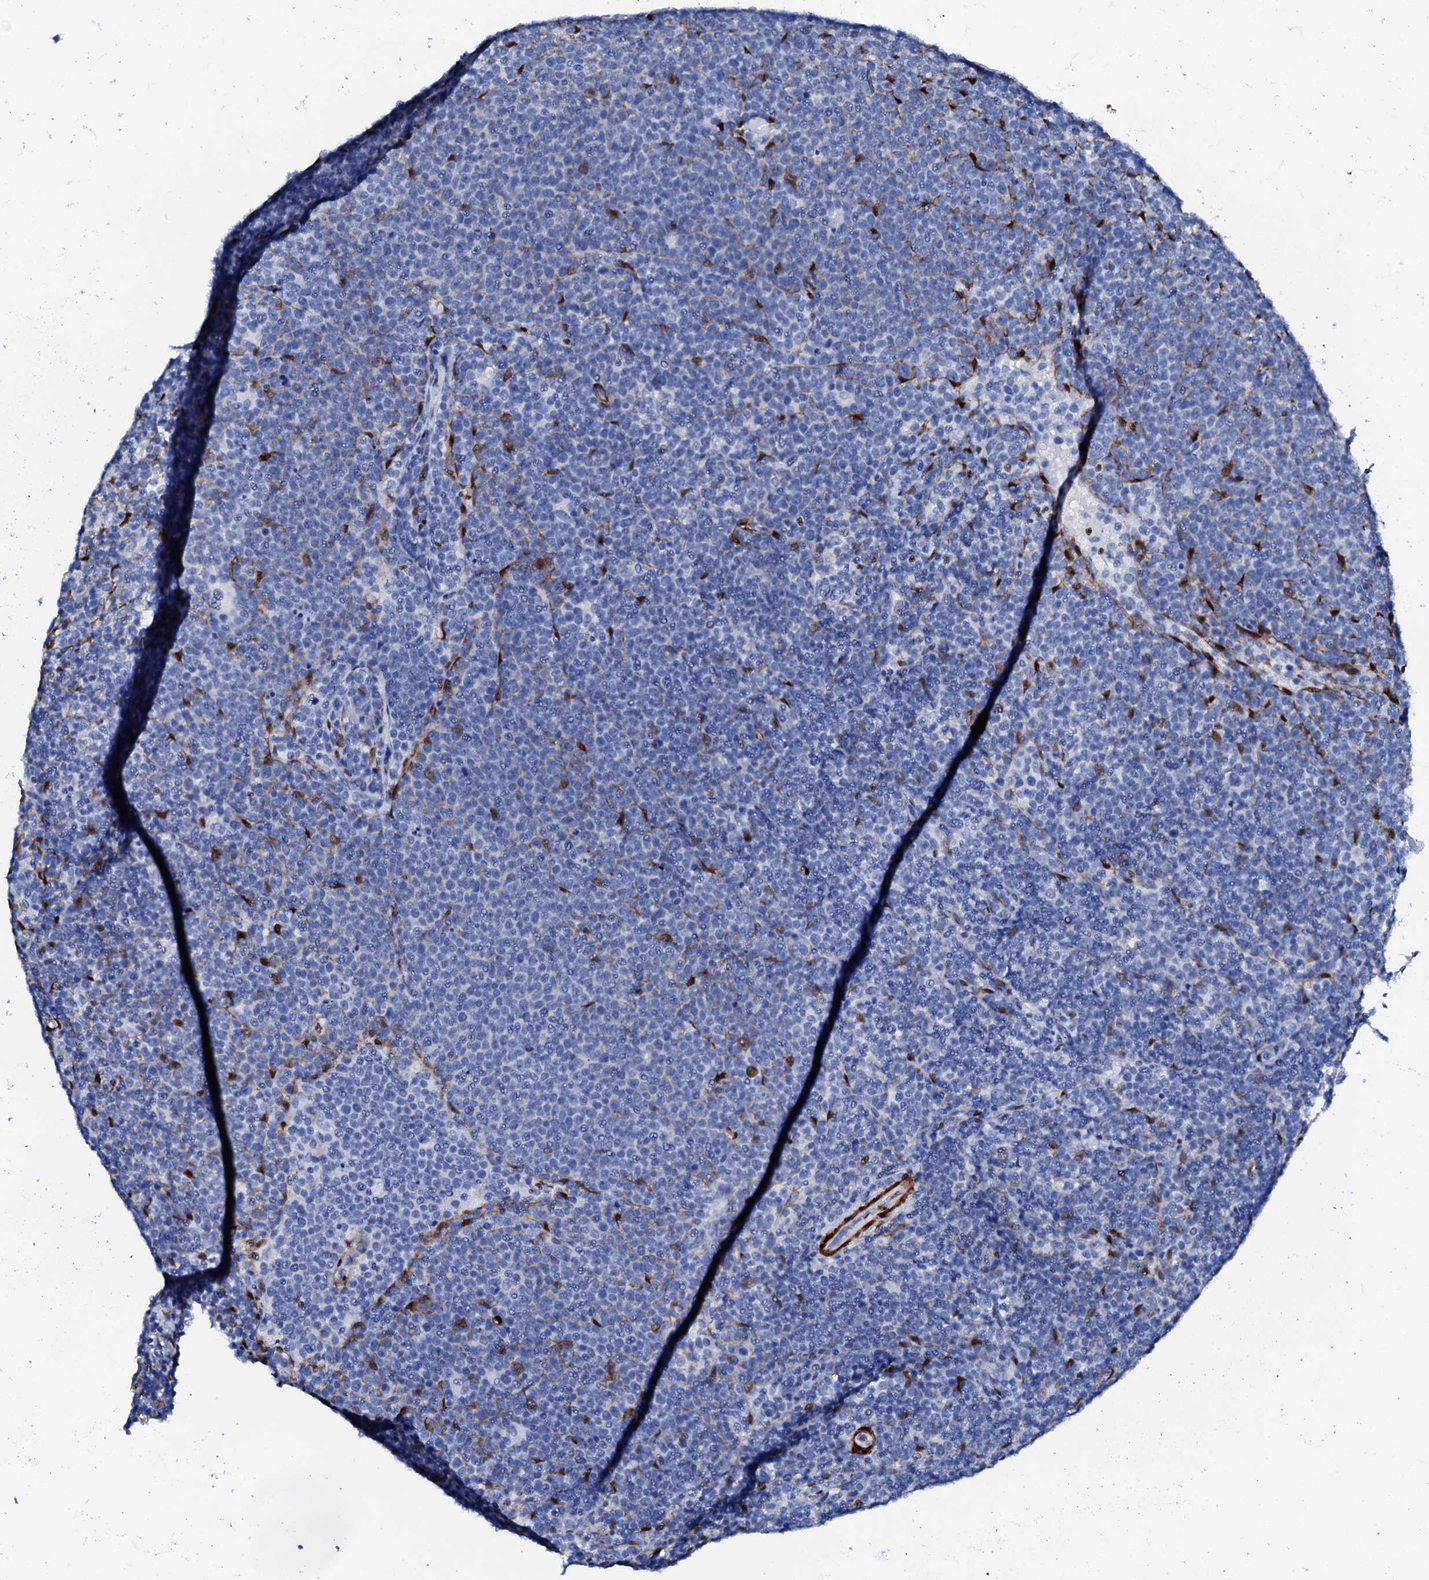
{"staining": {"intensity": "negative", "quantity": "none", "location": "none"}, "tissue": "lymphoma", "cell_type": "Tumor cells", "image_type": "cancer", "snomed": [{"axis": "morphology", "description": "Malignant lymphoma, non-Hodgkin's type, High grade"}, {"axis": "topography", "description": "Lymph node"}], "caption": "Immunohistochemical staining of human lymphoma reveals no significant expression in tumor cells.", "gene": "NRIP2", "patient": {"sex": "male", "age": 61}}